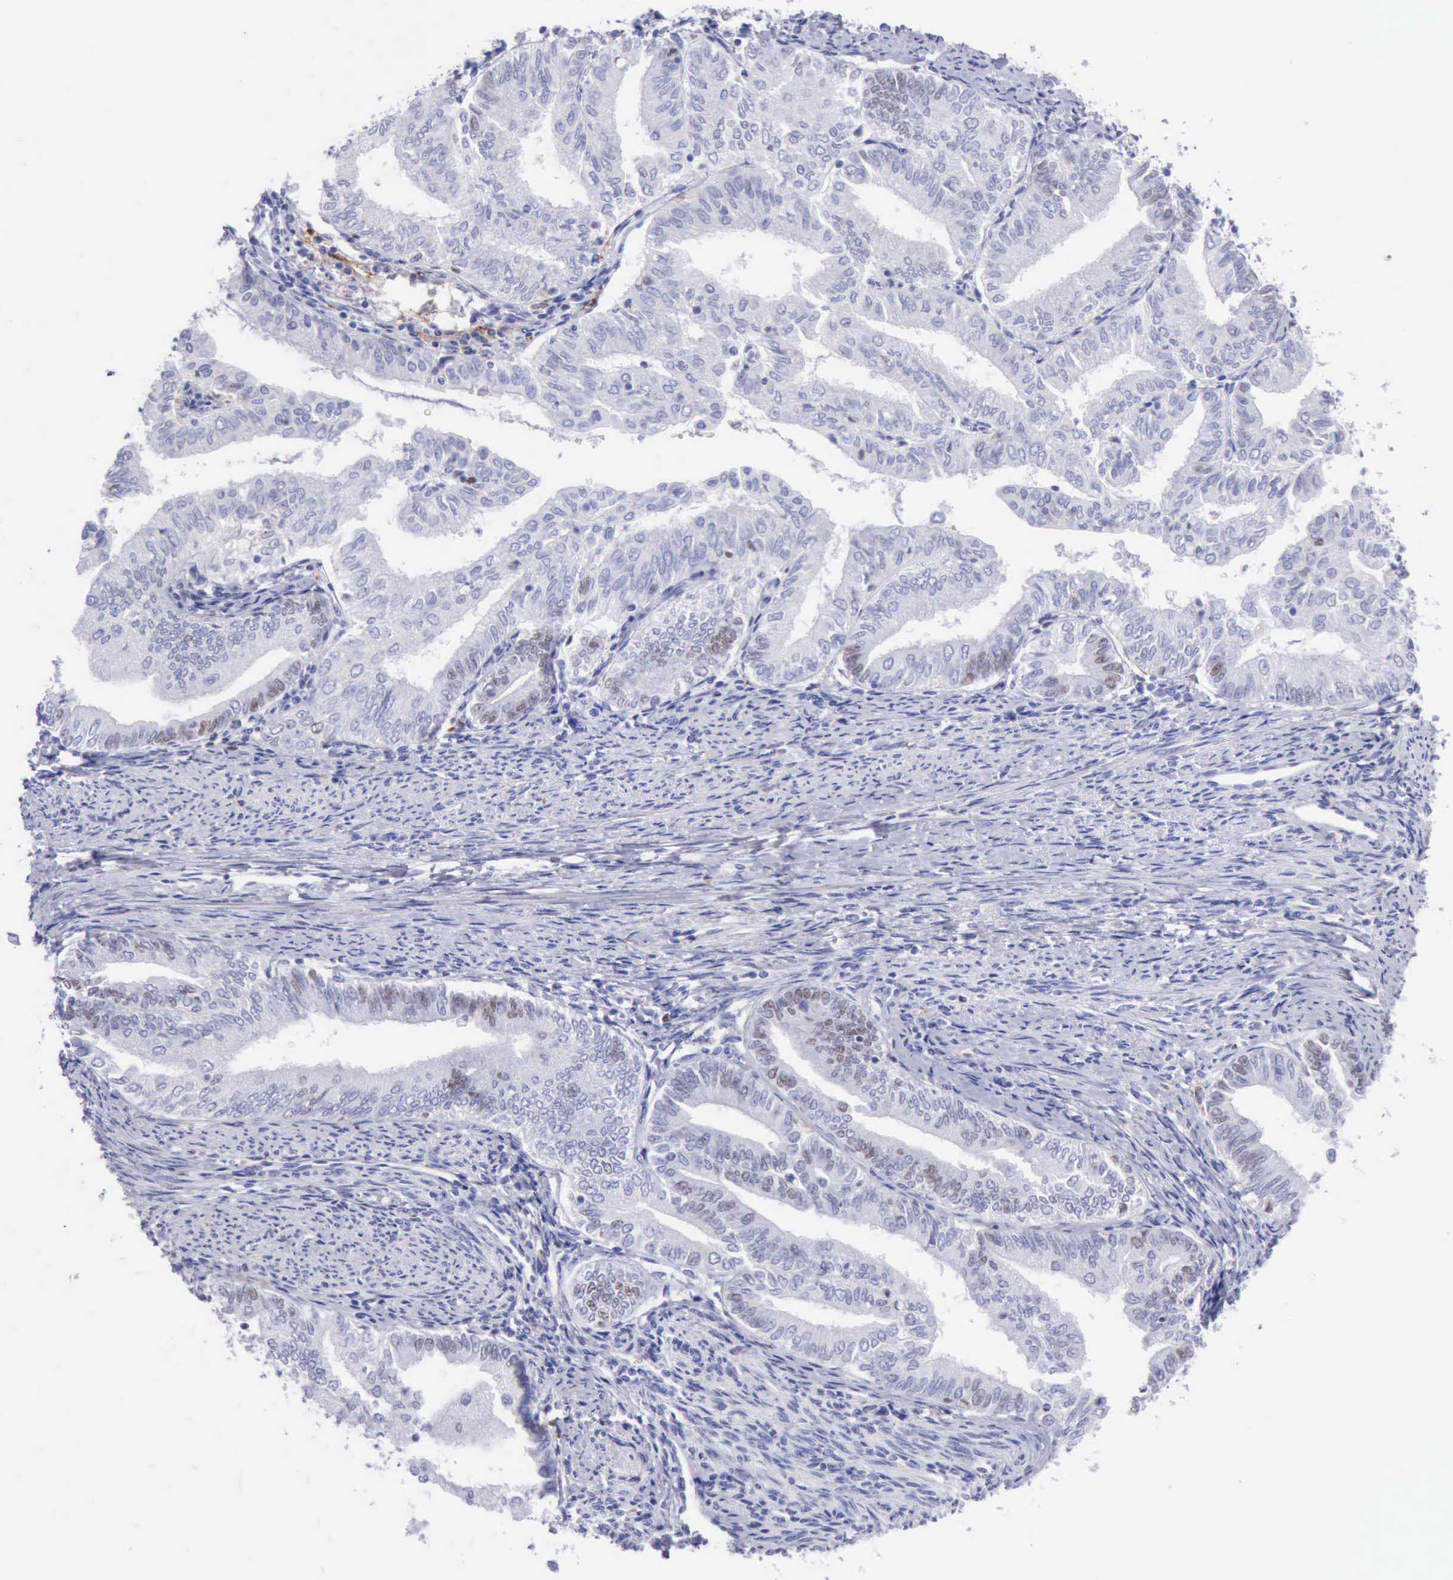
{"staining": {"intensity": "weak", "quantity": "<25%", "location": "nuclear"}, "tissue": "endometrial cancer", "cell_type": "Tumor cells", "image_type": "cancer", "snomed": [{"axis": "morphology", "description": "Adenocarcinoma, NOS"}, {"axis": "topography", "description": "Endometrium"}], "caption": "Micrograph shows no significant protein staining in tumor cells of endometrial cancer.", "gene": "MCM2", "patient": {"sex": "female", "age": 66}}